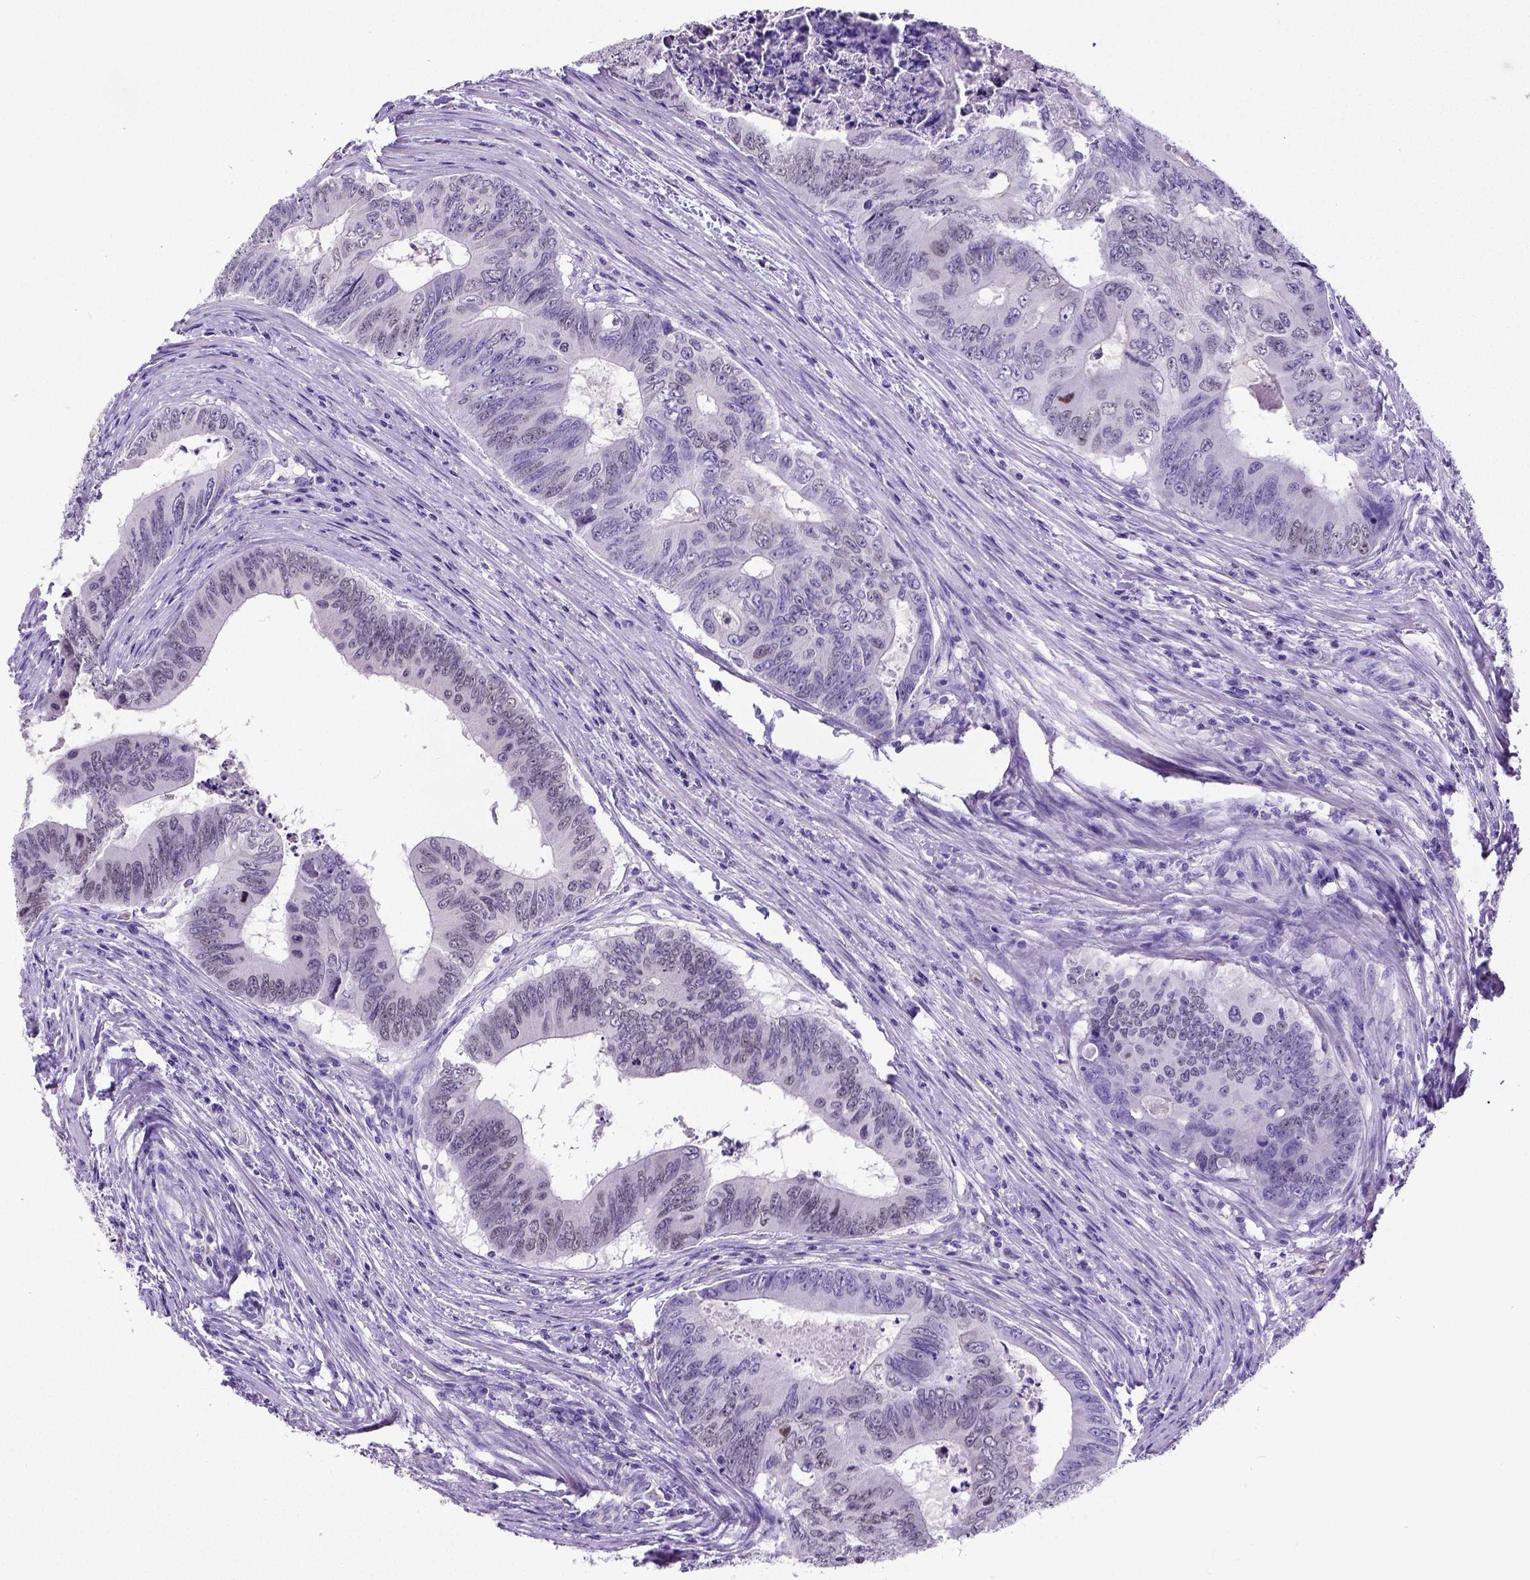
{"staining": {"intensity": "weak", "quantity": "<25%", "location": "nuclear"}, "tissue": "colorectal cancer", "cell_type": "Tumor cells", "image_type": "cancer", "snomed": [{"axis": "morphology", "description": "Adenocarcinoma, NOS"}, {"axis": "topography", "description": "Colon"}], "caption": "Protein analysis of colorectal cancer (adenocarcinoma) shows no significant expression in tumor cells.", "gene": "SATB2", "patient": {"sex": "male", "age": 53}}